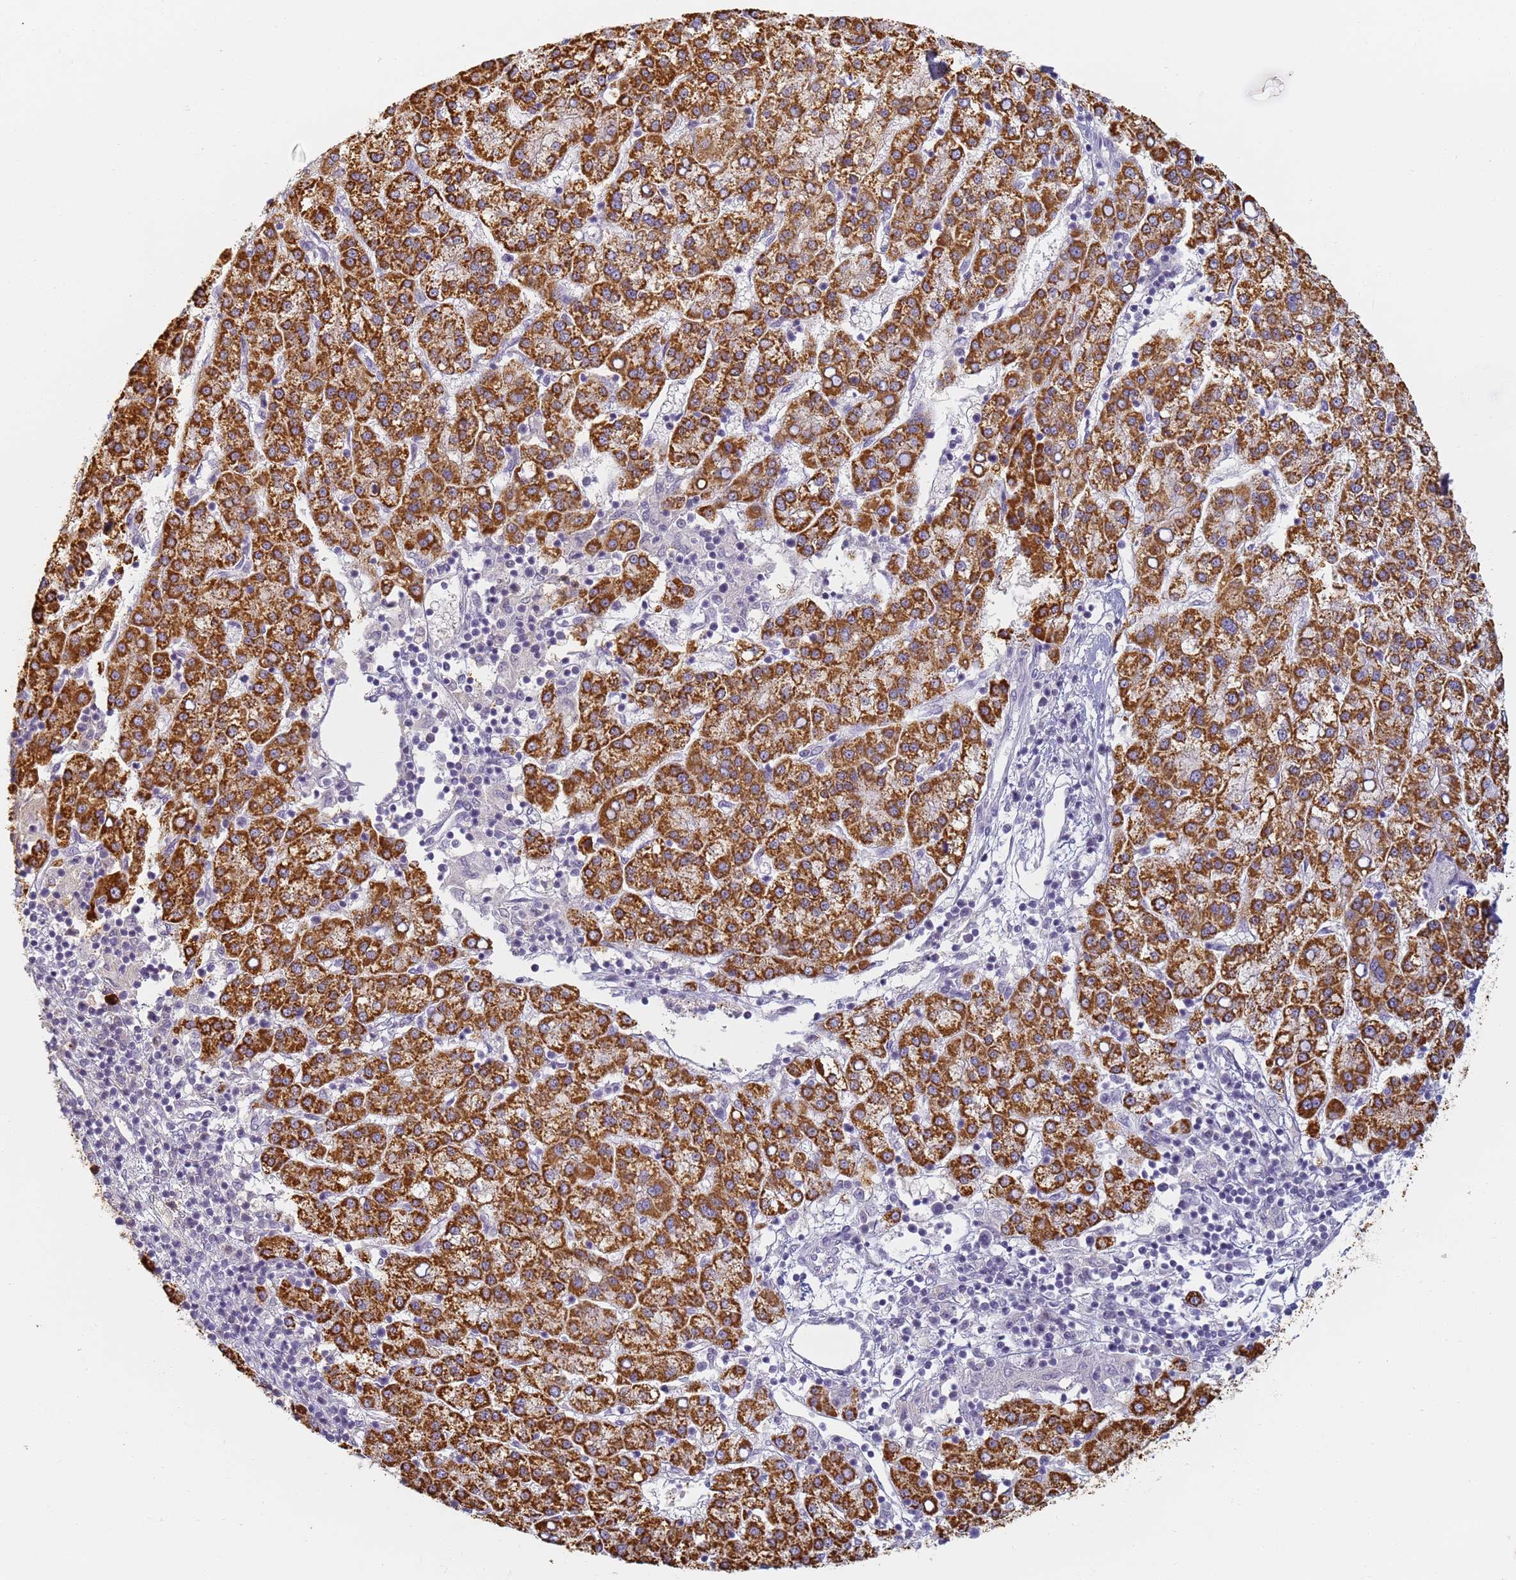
{"staining": {"intensity": "strong", "quantity": ">75%", "location": "cytoplasmic/membranous"}, "tissue": "liver cancer", "cell_type": "Tumor cells", "image_type": "cancer", "snomed": [{"axis": "morphology", "description": "Carcinoma, Hepatocellular, NOS"}, {"axis": "topography", "description": "Liver"}], "caption": "Immunohistochemistry of liver cancer (hepatocellular carcinoma) exhibits high levels of strong cytoplasmic/membranous positivity in about >75% of tumor cells.", "gene": "SLC38A9", "patient": {"sex": "female", "age": 58}}